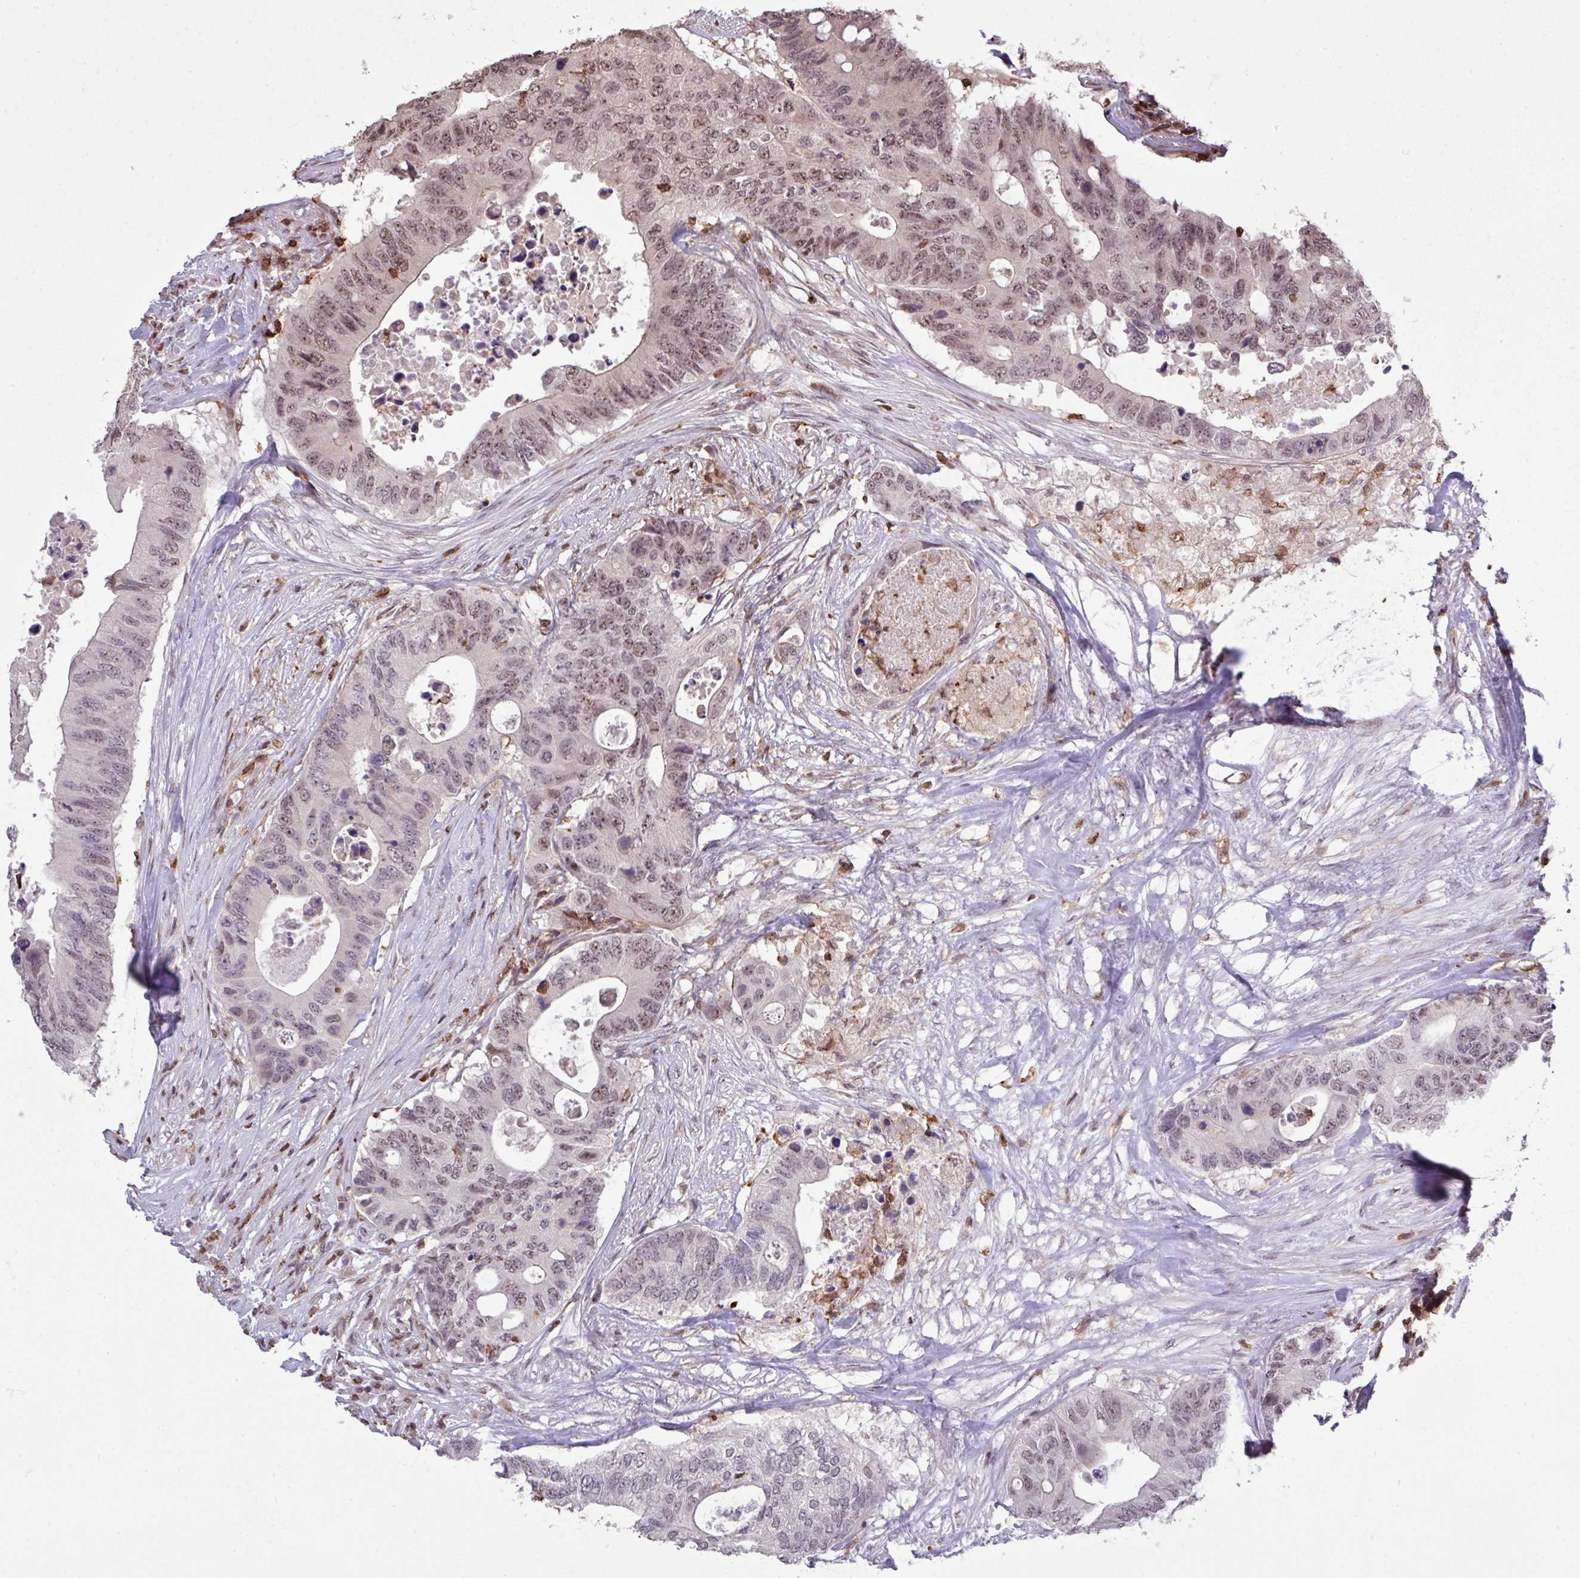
{"staining": {"intensity": "weak", "quantity": "25%-75%", "location": "nuclear"}, "tissue": "colorectal cancer", "cell_type": "Tumor cells", "image_type": "cancer", "snomed": [{"axis": "morphology", "description": "Adenocarcinoma, NOS"}, {"axis": "topography", "description": "Colon"}], "caption": "Immunohistochemical staining of colorectal cancer (adenocarcinoma) demonstrates low levels of weak nuclear staining in approximately 25%-75% of tumor cells.", "gene": "GON7", "patient": {"sex": "male", "age": 71}}